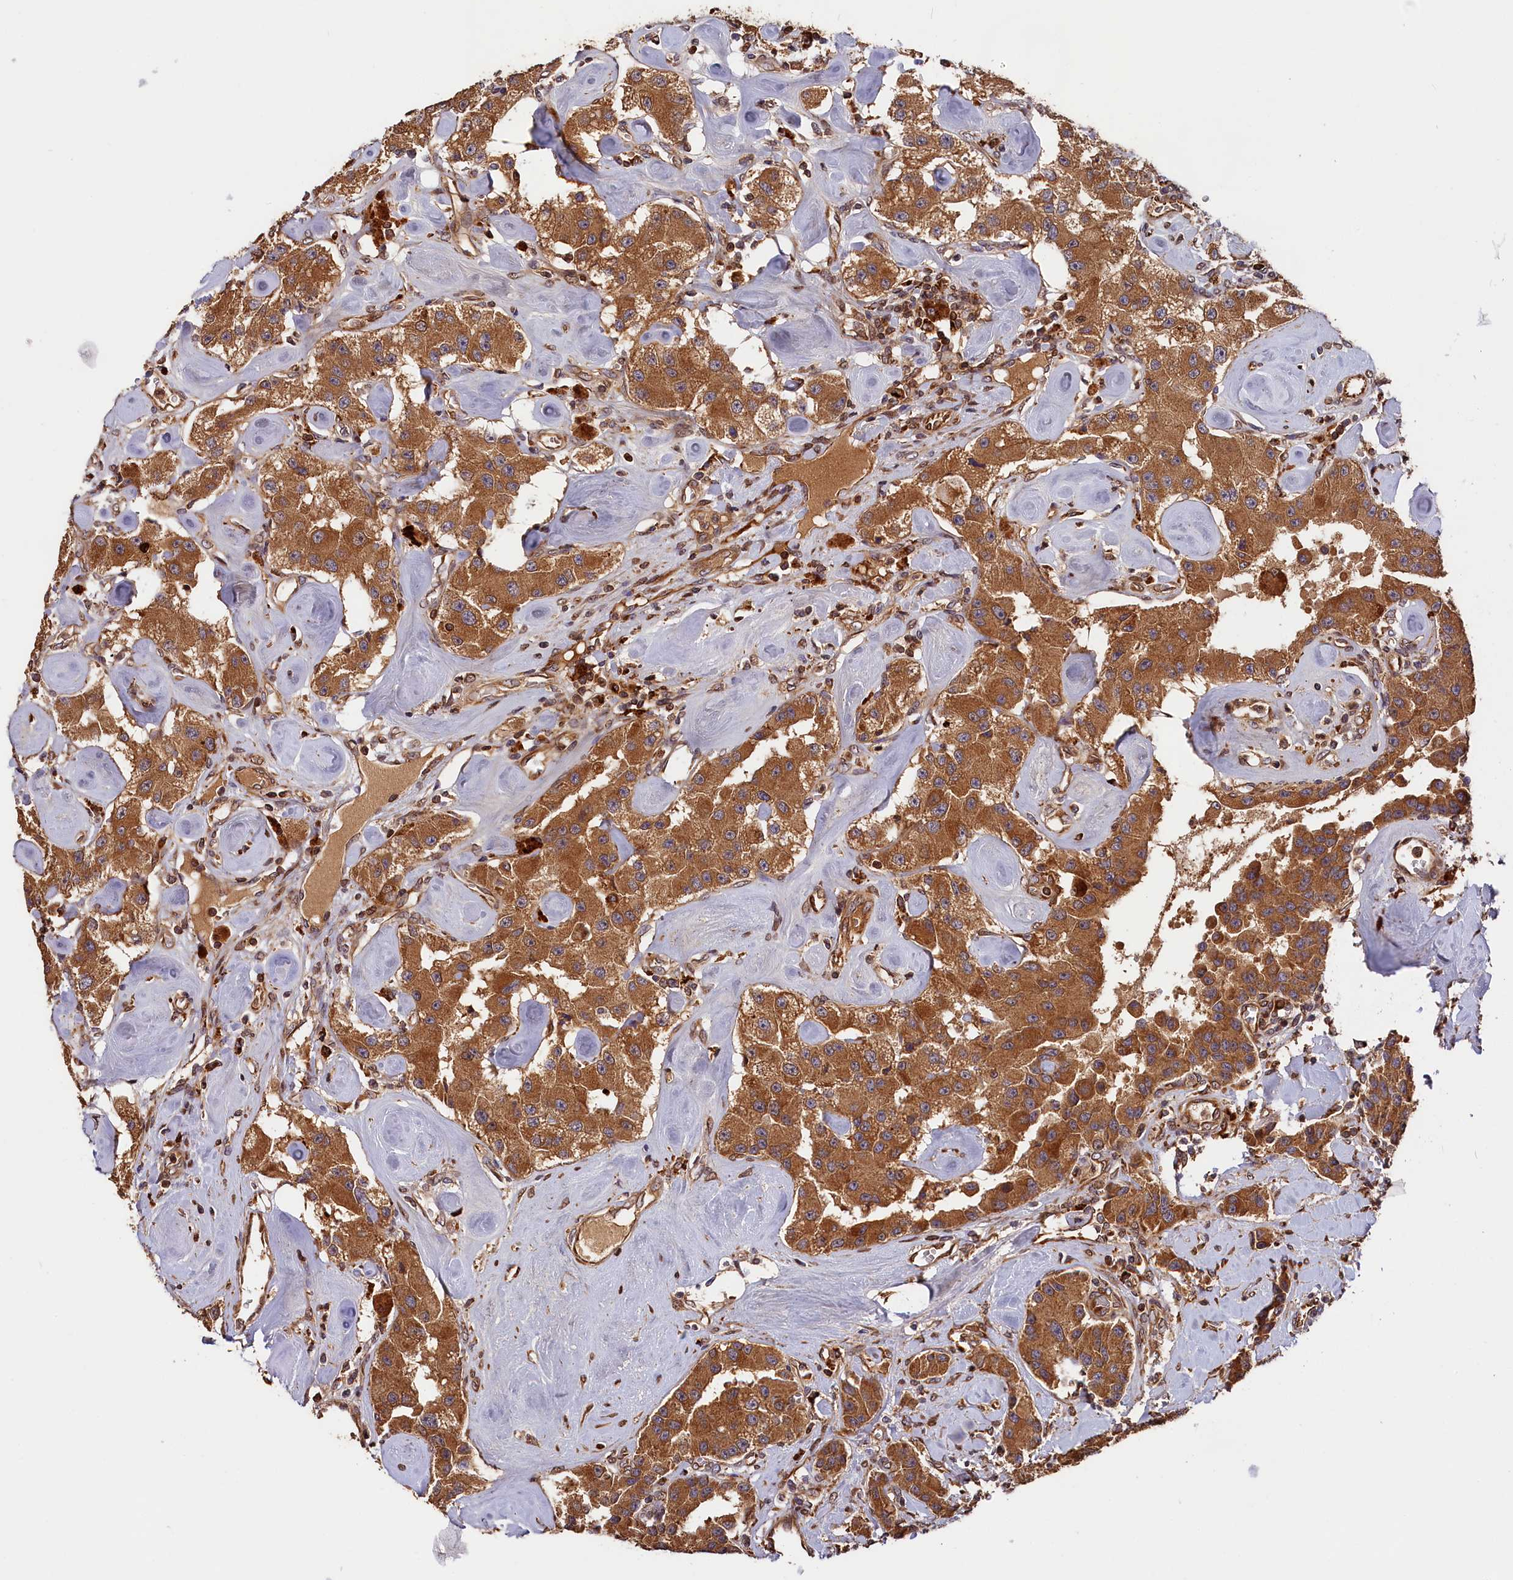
{"staining": {"intensity": "strong", "quantity": ">75%", "location": "cytoplasmic/membranous"}, "tissue": "carcinoid", "cell_type": "Tumor cells", "image_type": "cancer", "snomed": [{"axis": "morphology", "description": "Carcinoid, malignant, NOS"}, {"axis": "topography", "description": "Pancreas"}], "caption": "Immunohistochemistry of human carcinoid reveals high levels of strong cytoplasmic/membranous expression in approximately >75% of tumor cells. (brown staining indicates protein expression, while blue staining denotes nuclei).", "gene": "HMOX2", "patient": {"sex": "male", "age": 41}}